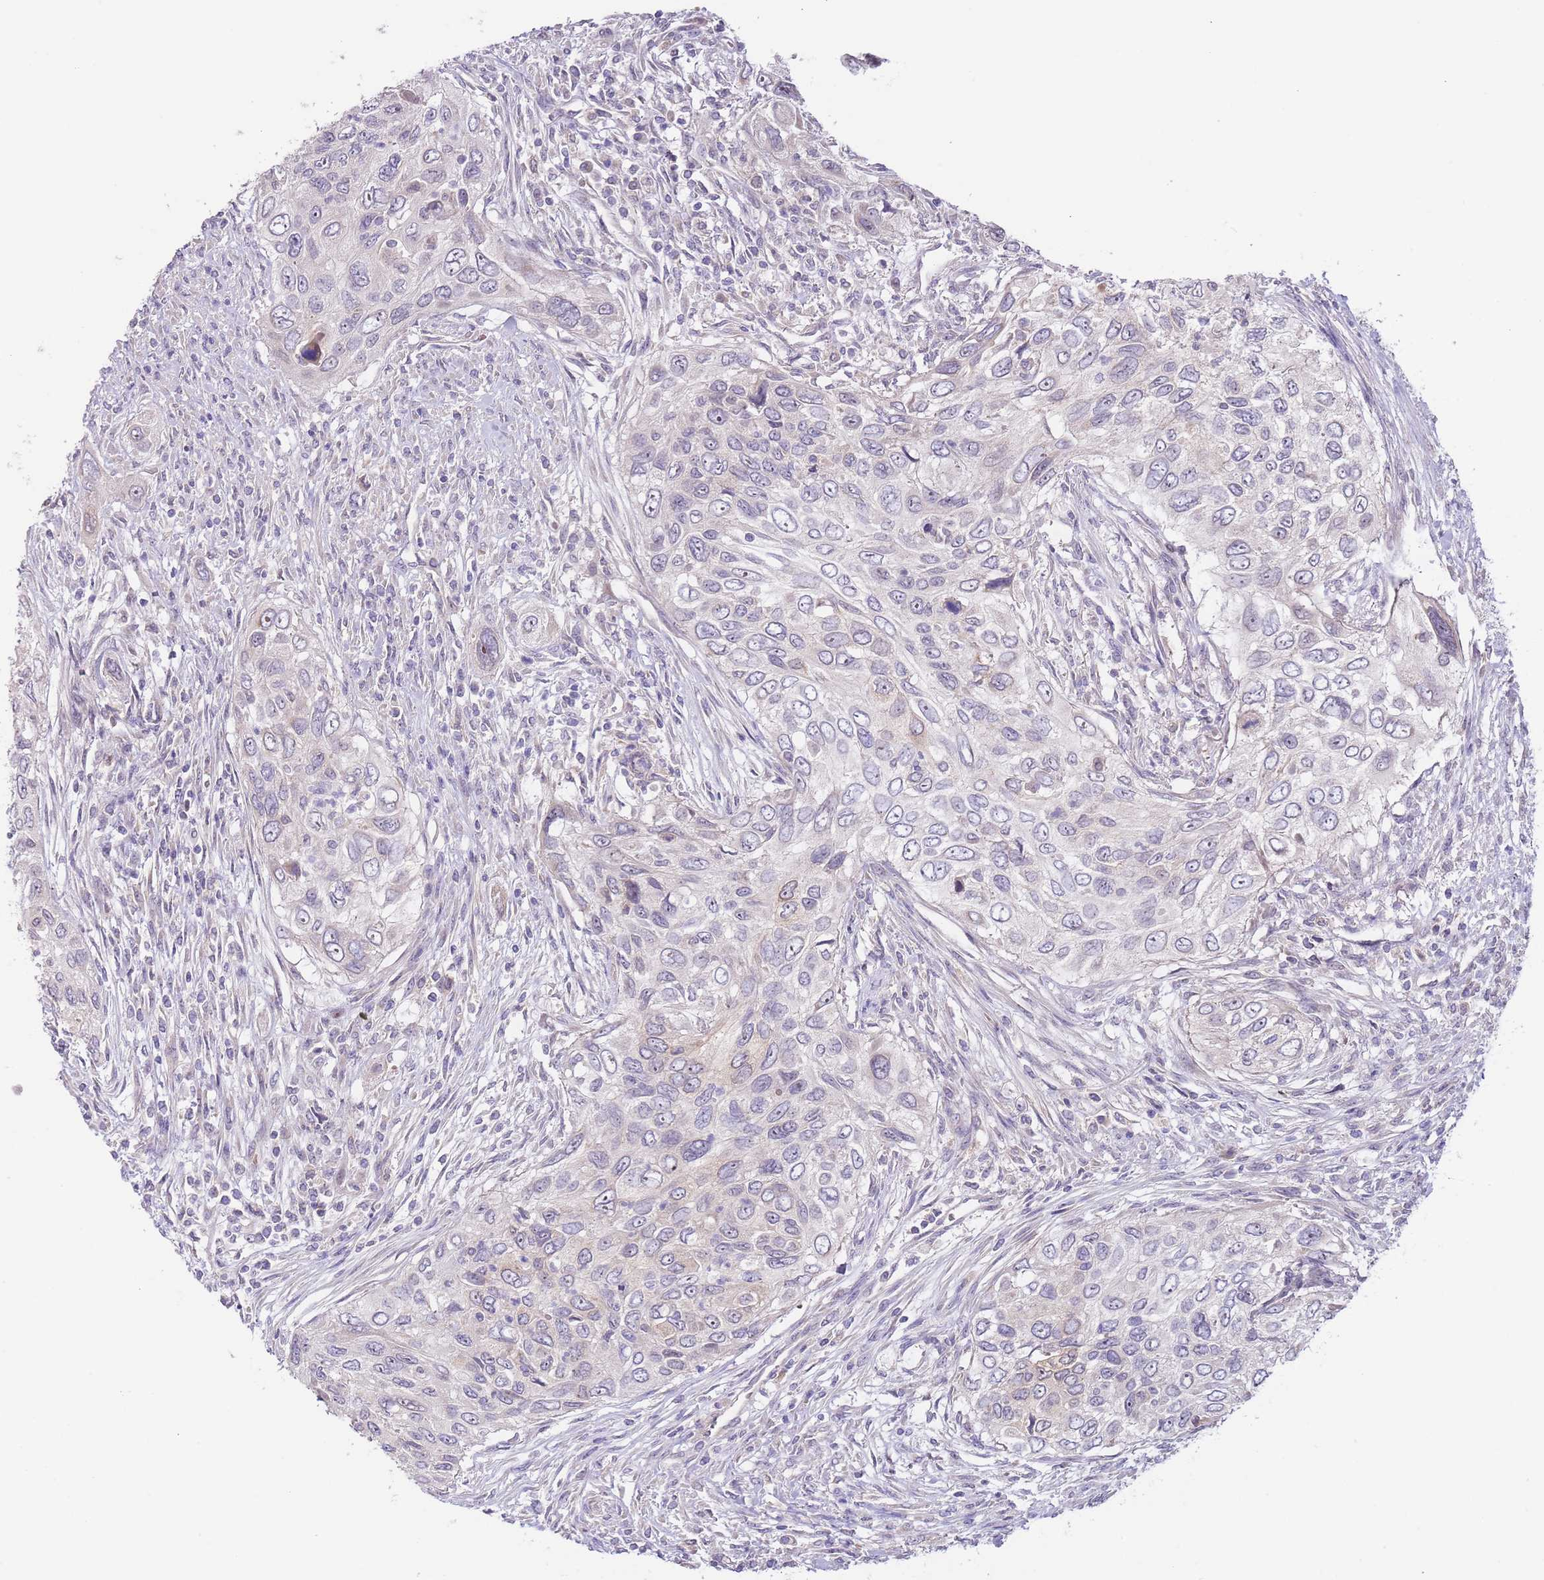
{"staining": {"intensity": "negative", "quantity": "none", "location": "none"}, "tissue": "urothelial cancer", "cell_type": "Tumor cells", "image_type": "cancer", "snomed": [{"axis": "morphology", "description": "Urothelial carcinoma, High grade"}, {"axis": "topography", "description": "Urinary bladder"}], "caption": "IHC photomicrograph of urothelial cancer stained for a protein (brown), which reveals no positivity in tumor cells. Brightfield microscopy of IHC stained with DAB (3,3'-diaminobenzidine) (brown) and hematoxylin (blue), captured at high magnification.", "gene": "AP1S2", "patient": {"sex": "female", "age": 60}}